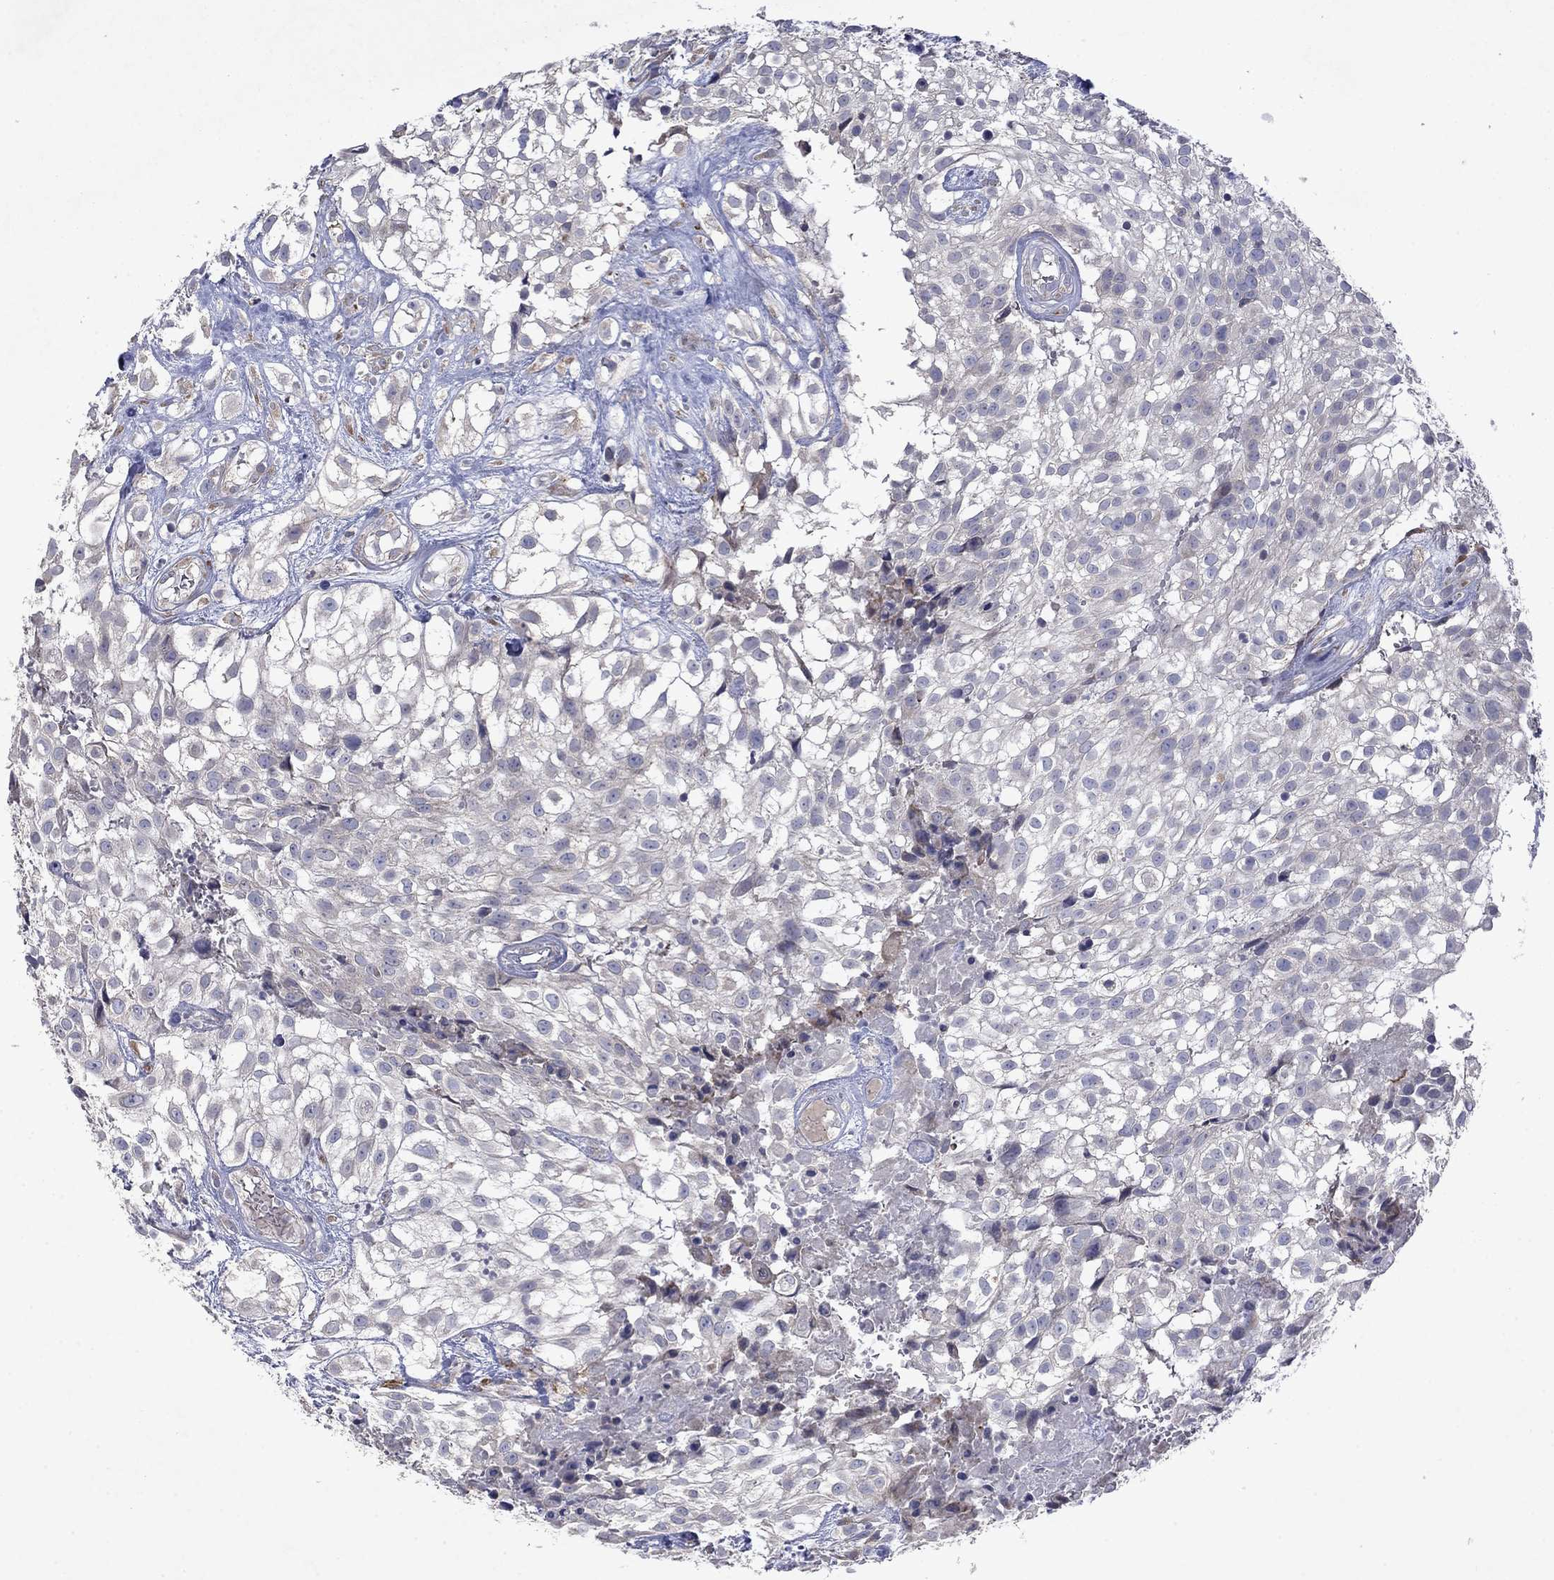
{"staining": {"intensity": "negative", "quantity": "none", "location": "none"}, "tissue": "urothelial cancer", "cell_type": "Tumor cells", "image_type": "cancer", "snomed": [{"axis": "morphology", "description": "Urothelial carcinoma, High grade"}, {"axis": "topography", "description": "Urinary bladder"}], "caption": "High magnification brightfield microscopy of high-grade urothelial carcinoma stained with DAB (brown) and counterstained with hematoxylin (blue): tumor cells show no significant expression.", "gene": "TMEM97", "patient": {"sex": "male", "age": 56}}